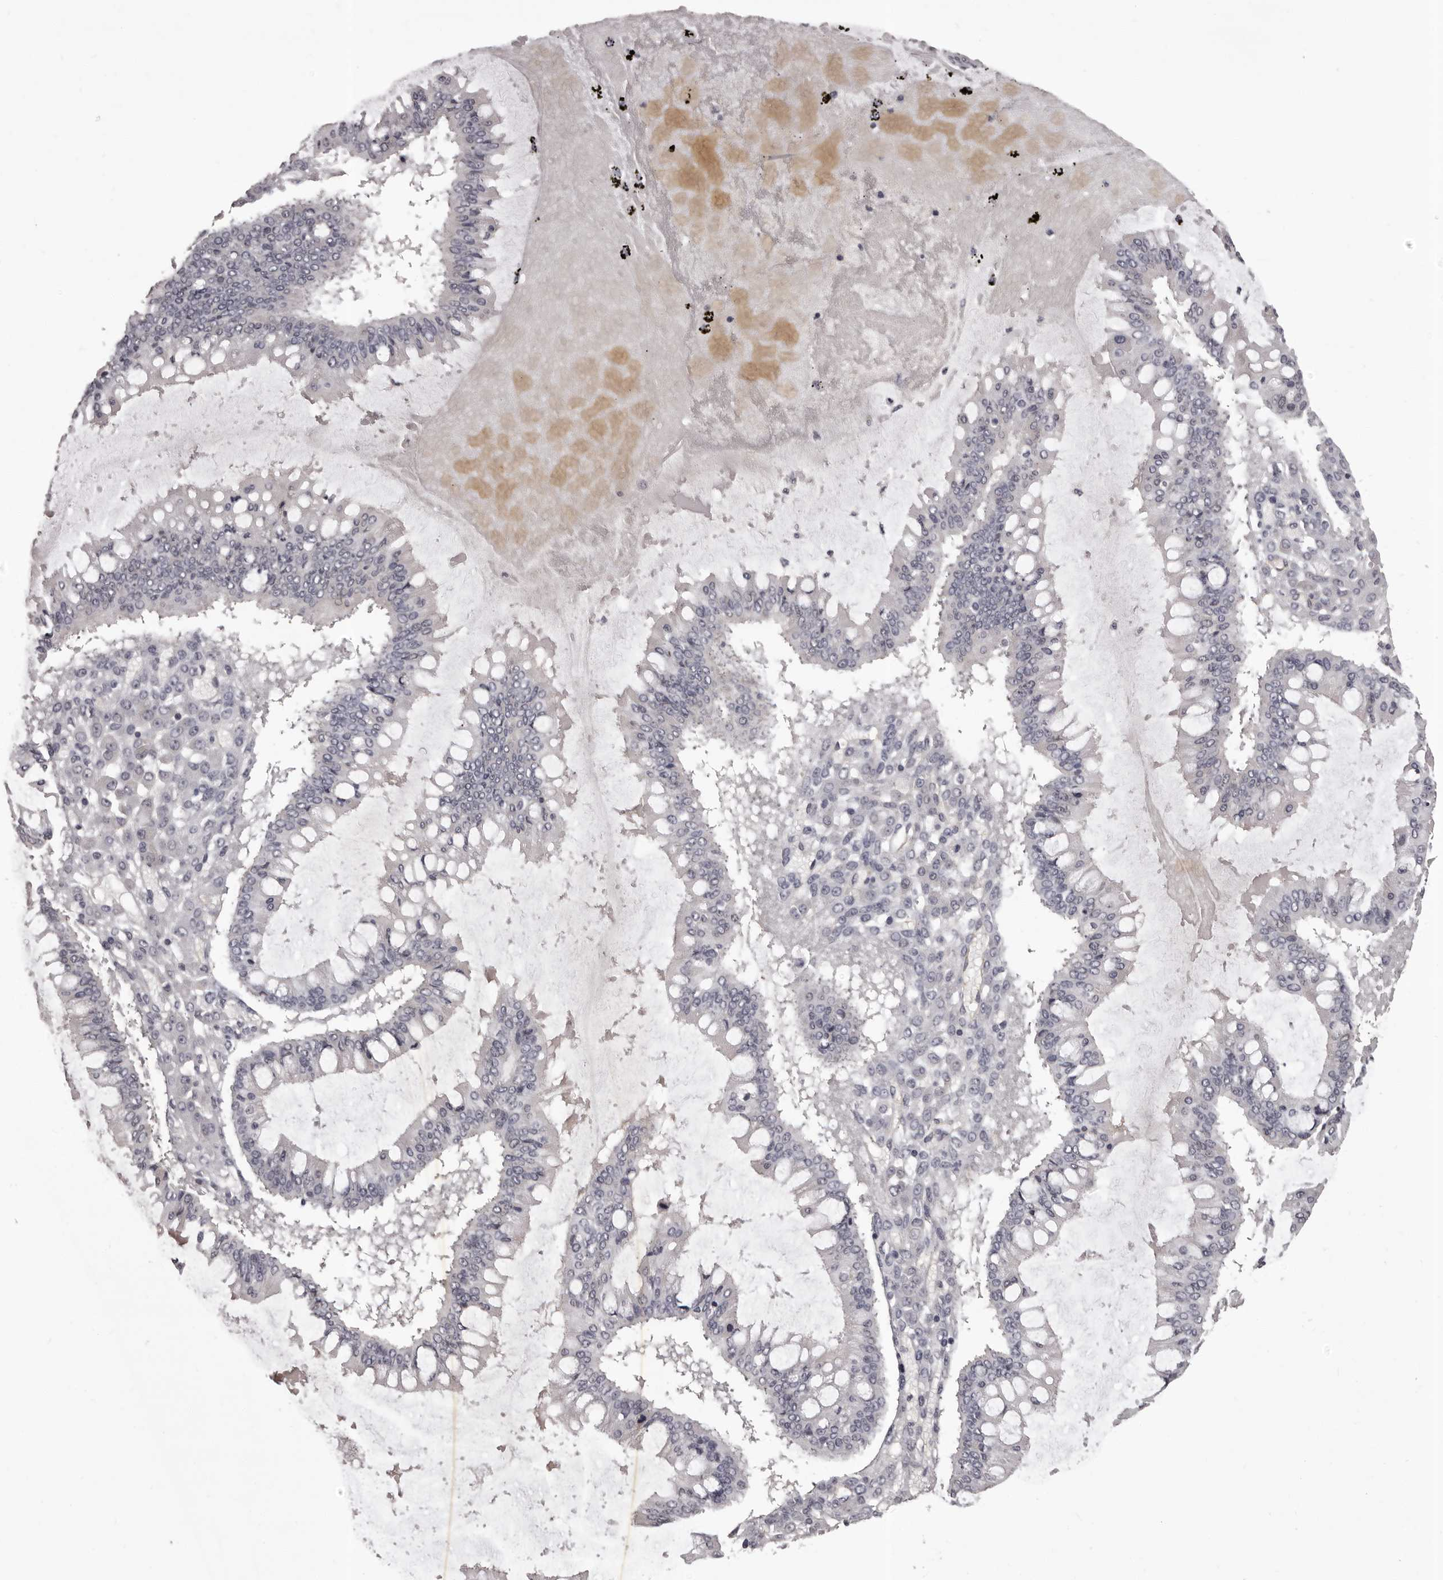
{"staining": {"intensity": "negative", "quantity": "none", "location": "none"}, "tissue": "ovarian cancer", "cell_type": "Tumor cells", "image_type": "cancer", "snomed": [{"axis": "morphology", "description": "Cystadenocarcinoma, mucinous, NOS"}, {"axis": "topography", "description": "Ovary"}], "caption": "The IHC image has no significant expression in tumor cells of mucinous cystadenocarcinoma (ovarian) tissue.", "gene": "GPR78", "patient": {"sex": "female", "age": 73}}